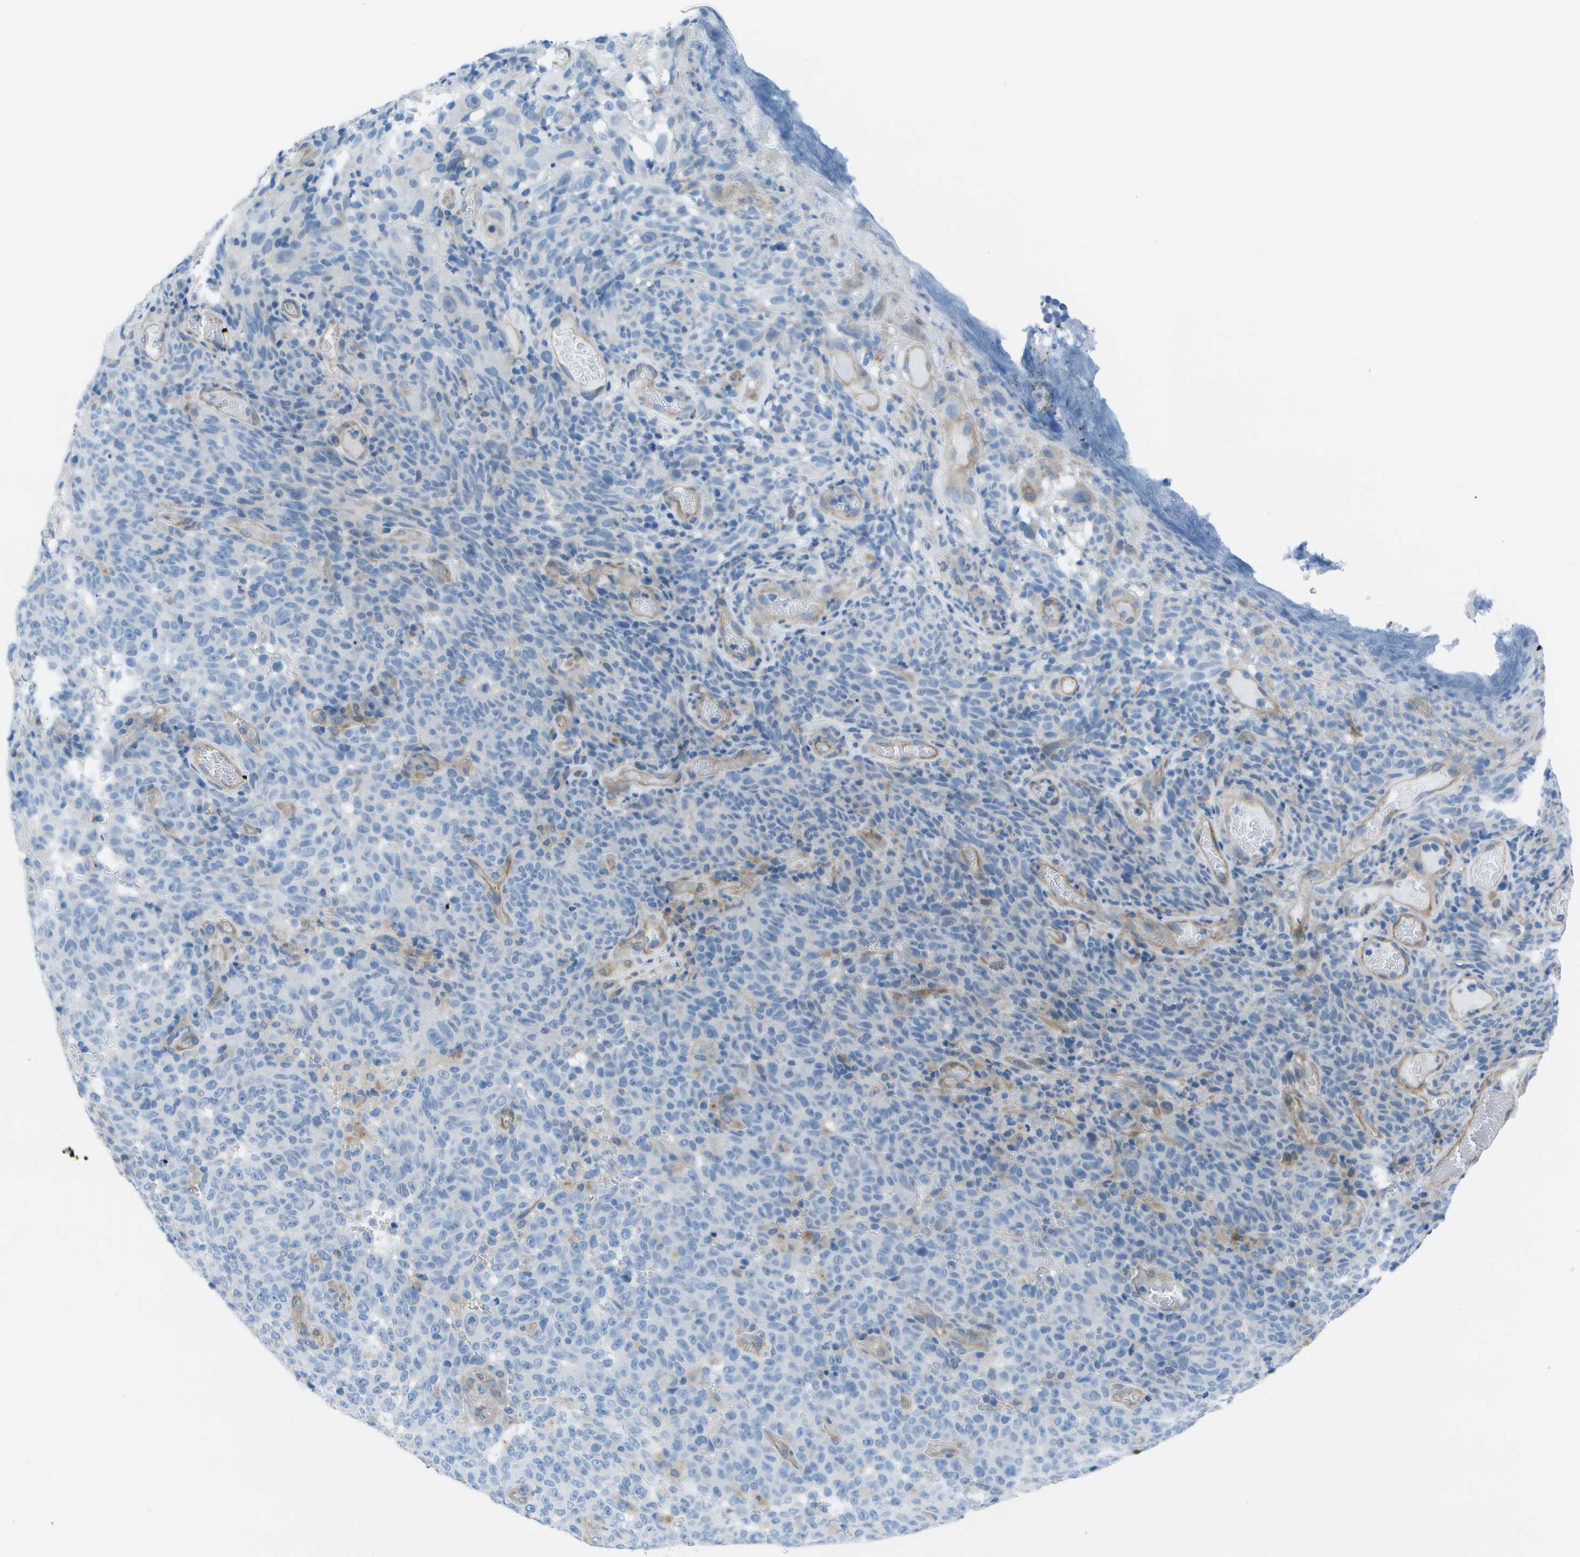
{"staining": {"intensity": "negative", "quantity": "none", "location": "none"}, "tissue": "melanoma", "cell_type": "Tumor cells", "image_type": "cancer", "snomed": [{"axis": "morphology", "description": "Malignant melanoma, NOS"}, {"axis": "topography", "description": "Skin"}], "caption": "IHC photomicrograph of melanoma stained for a protein (brown), which demonstrates no expression in tumor cells.", "gene": "SORBS3", "patient": {"sex": "female", "age": 82}}